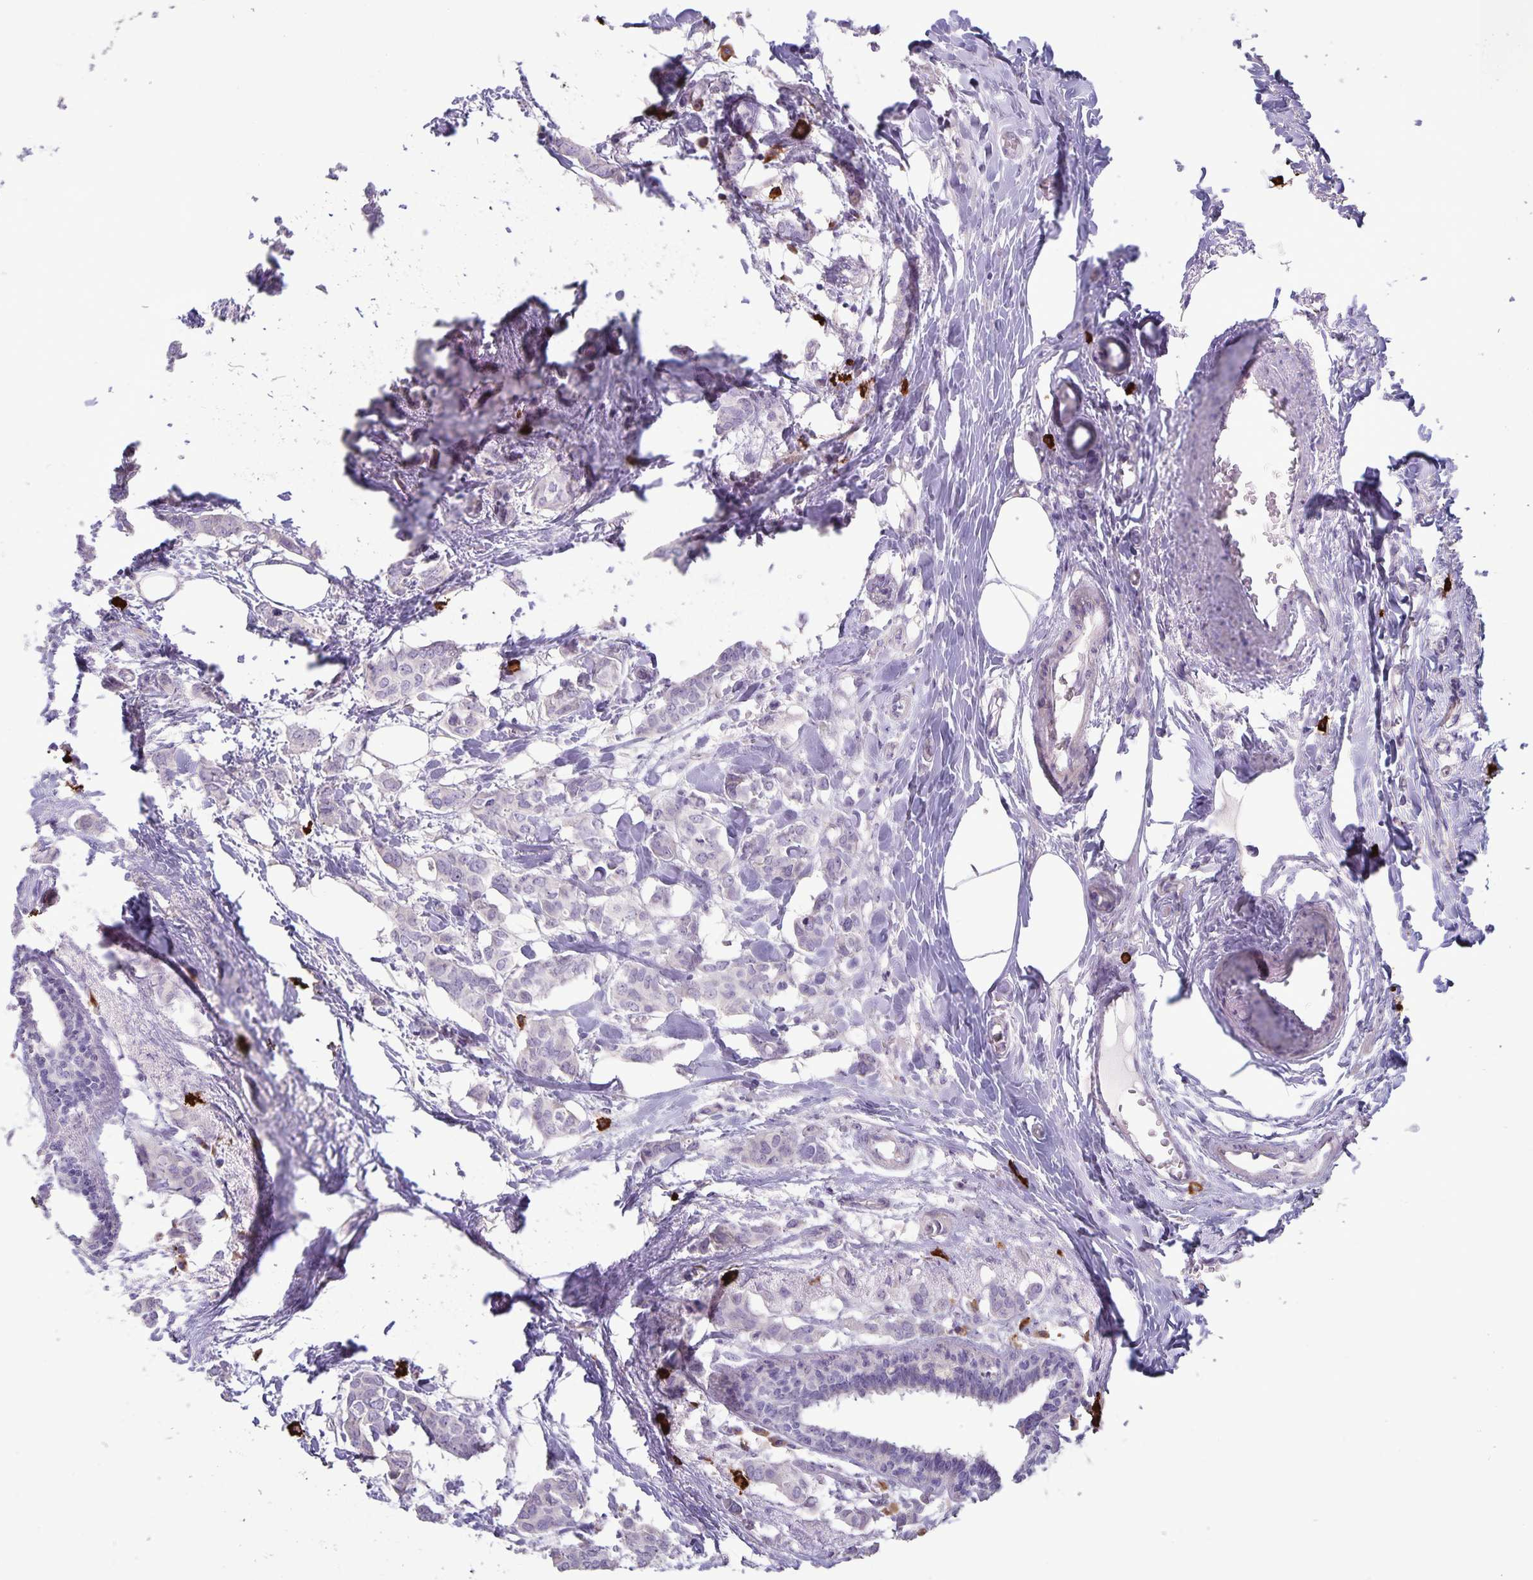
{"staining": {"intensity": "negative", "quantity": "none", "location": "none"}, "tissue": "breast cancer", "cell_type": "Tumor cells", "image_type": "cancer", "snomed": [{"axis": "morphology", "description": "Duct carcinoma"}, {"axis": "topography", "description": "Breast"}], "caption": "The image displays no staining of tumor cells in intraductal carcinoma (breast). Nuclei are stained in blue.", "gene": "IBTK", "patient": {"sex": "female", "age": 62}}